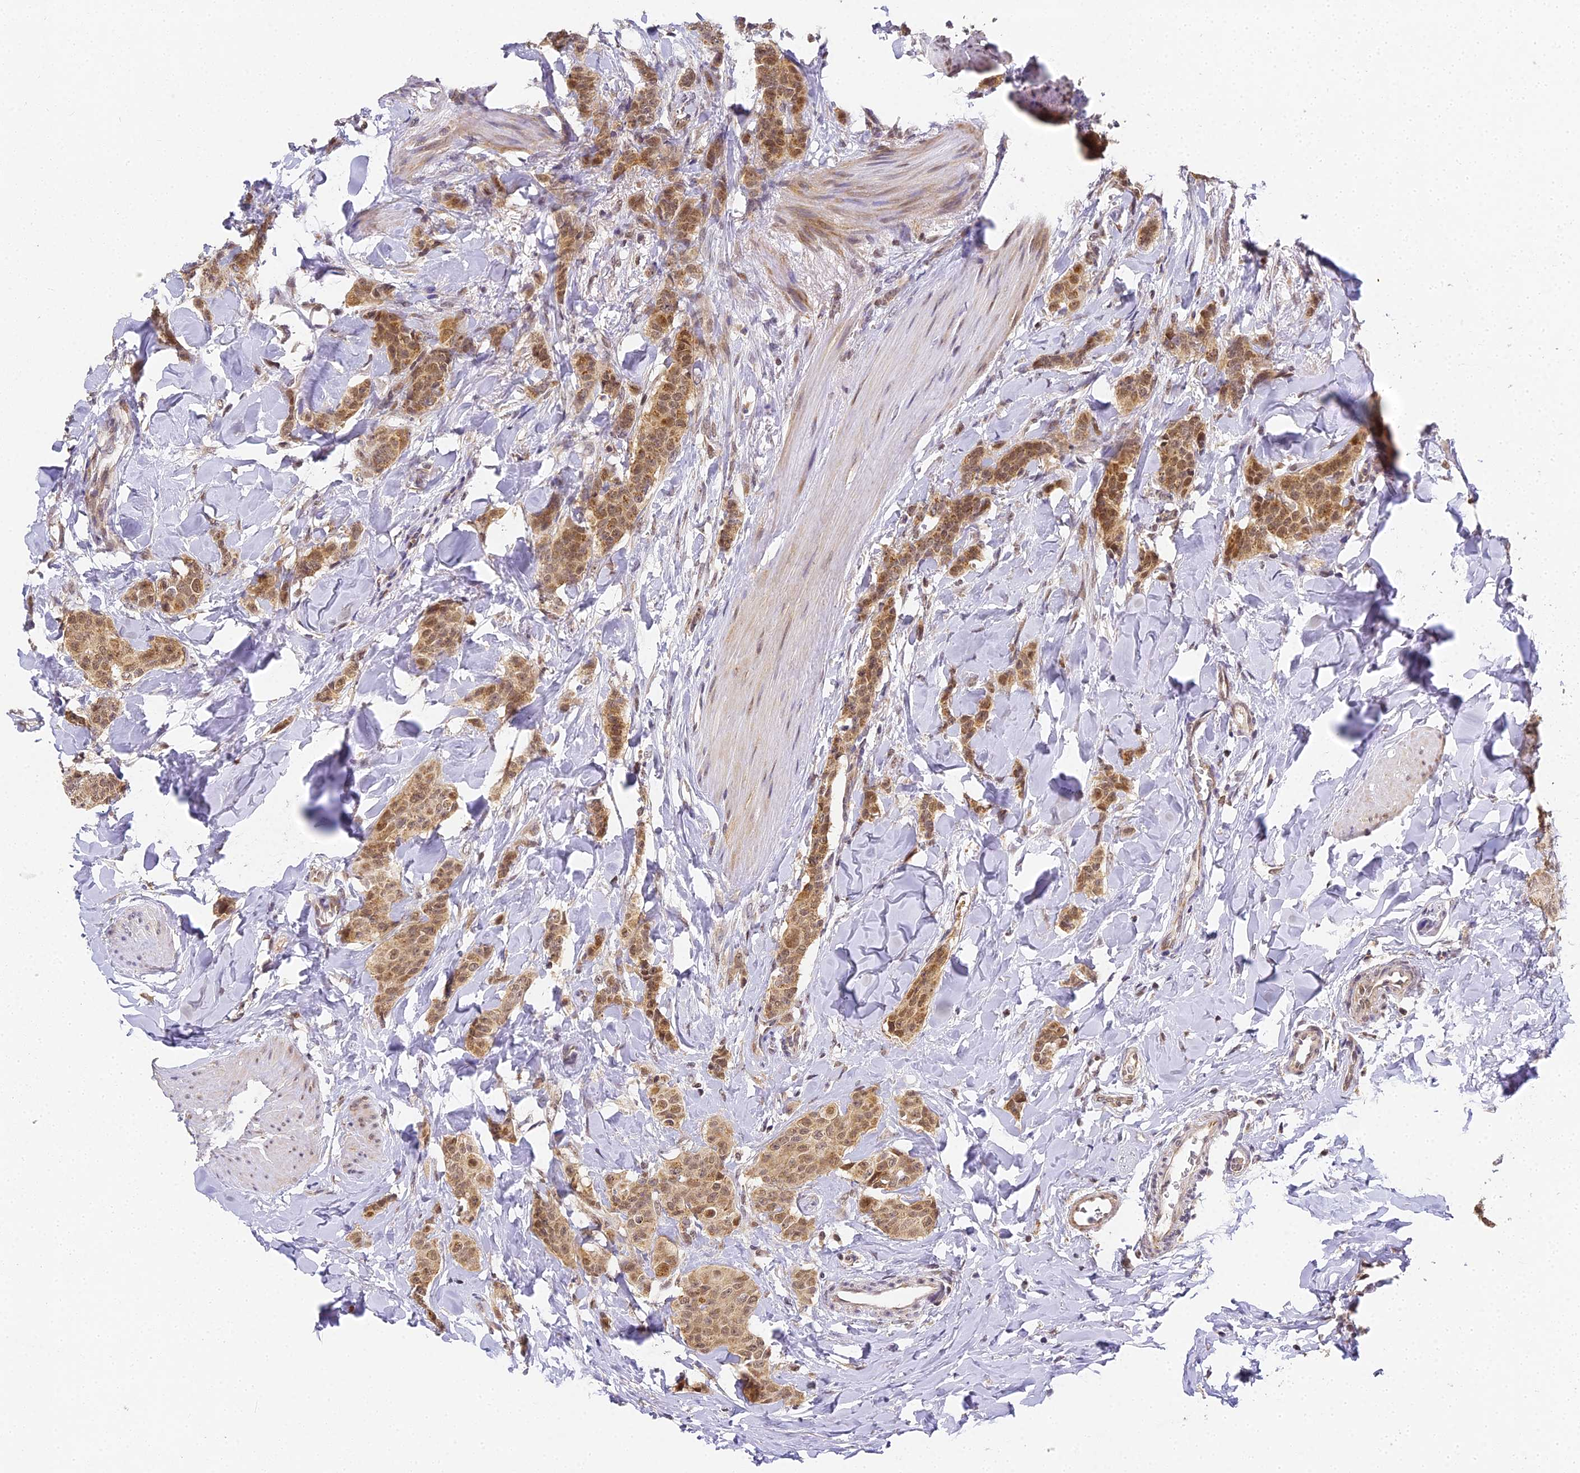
{"staining": {"intensity": "moderate", "quantity": ">75%", "location": "cytoplasmic/membranous,nuclear"}, "tissue": "breast cancer", "cell_type": "Tumor cells", "image_type": "cancer", "snomed": [{"axis": "morphology", "description": "Duct carcinoma"}, {"axis": "topography", "description": "Breast"}], "caption": "This is a photomicrograph of IHC staining of intraductal carcinoma (breast), which shows moderate staining in the cytoplasmic/membranous and nuclear of tumor cells.", "gene": "DNAAF10", "patient": {"sex": "female", "age": 40}}